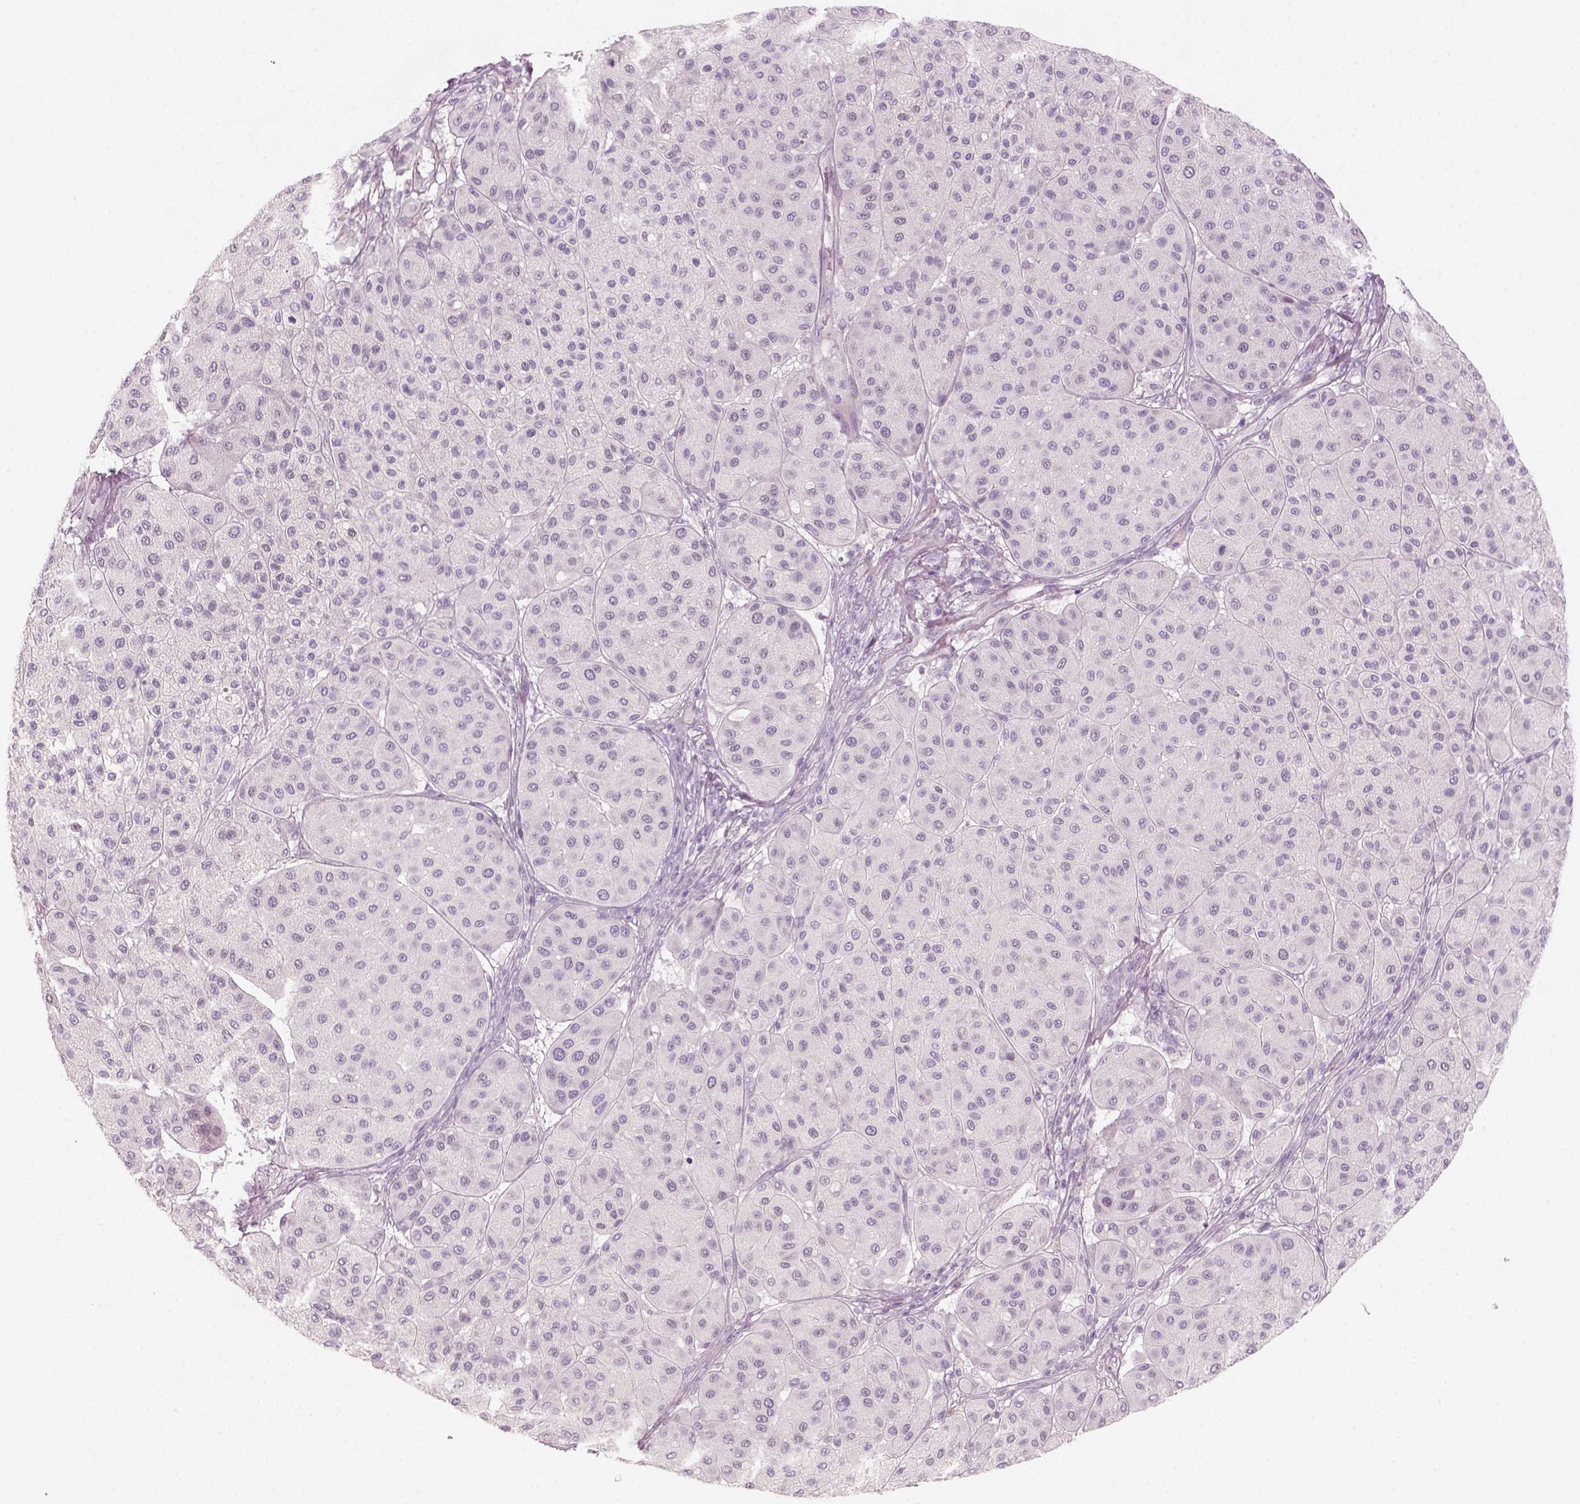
{"staining": {"intensity": "negative", "quantity": "none", "location": "none"}, "tissue": "melanoma", "cell_type": "Tumor cells", "image_type": "cancer", "snomed": [{"axis": "morphology", "description": "Malignant melanoma, Metastatic site"}, {"axis": "topography", "description": "Smooth muscle"}], "caption": "Melanoma was stained to show a protein in brown. There is no significant expression in tumor cells.", "gene": "KRT25", "patient": {"sex": "male", "age": 41}}